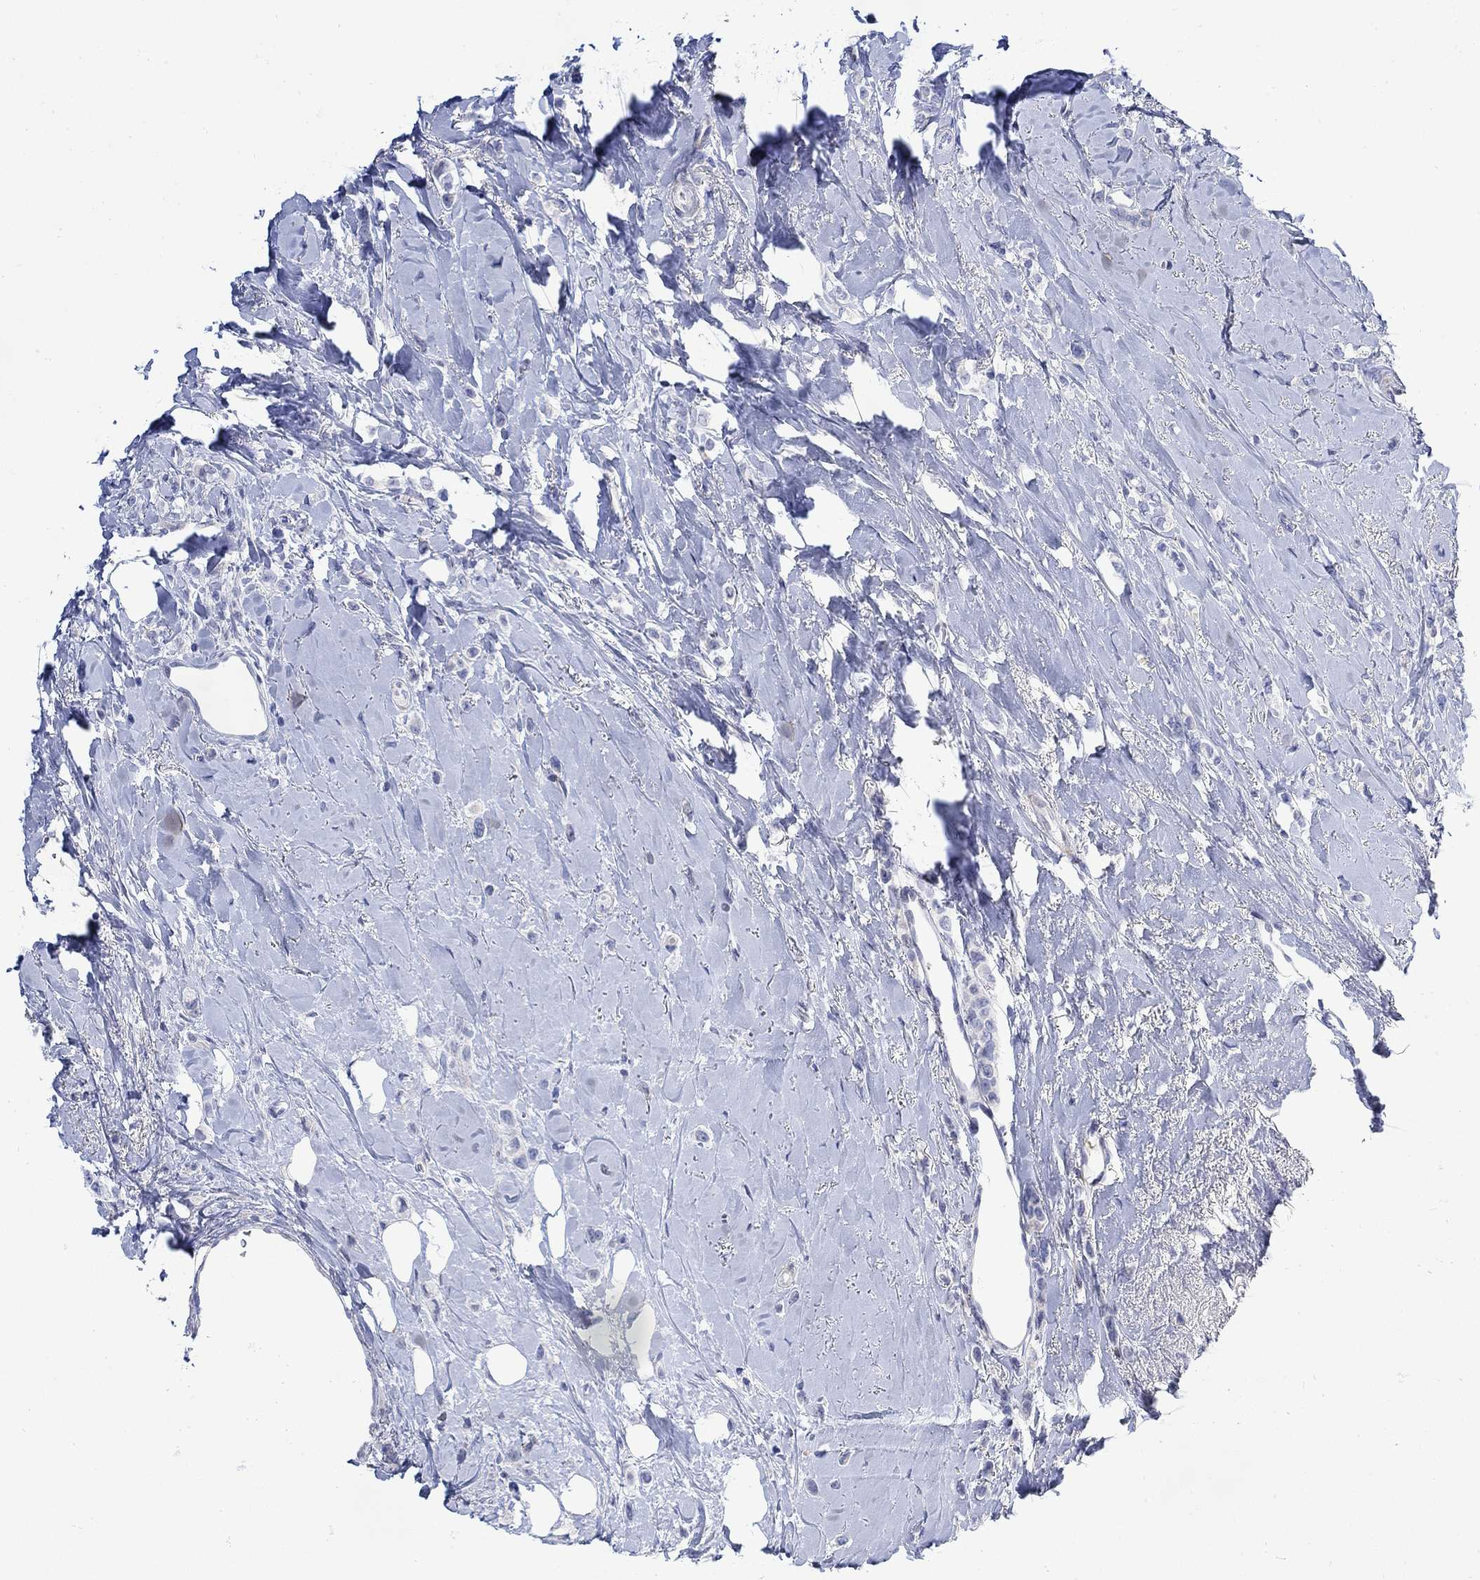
{"staining": {"intensity": "negative", "quantity": "none", "location": "none"}, "tissue": "breast cancer", "cell_type": "Tumor cells", "image_type": "cancer", "snomed": [{"axis": "morphology", "description": "Lobular carcinoma"}, {"axis": "topography", "description": "Breast"}], "caption": "A high-resolution image shows IHC staining of breast cancer (lobular carcinoma), which exhibits no significant expression in tumor cells. The staining was performed using DAB (3,3'-diaminobenzidine) to visualize the protein expression in brown, while the nuclei were stained in blue with hematoxylin (Magnification: 20x).", "gene": "KSR2", "patient": {"sex": "female", "age": 66}}